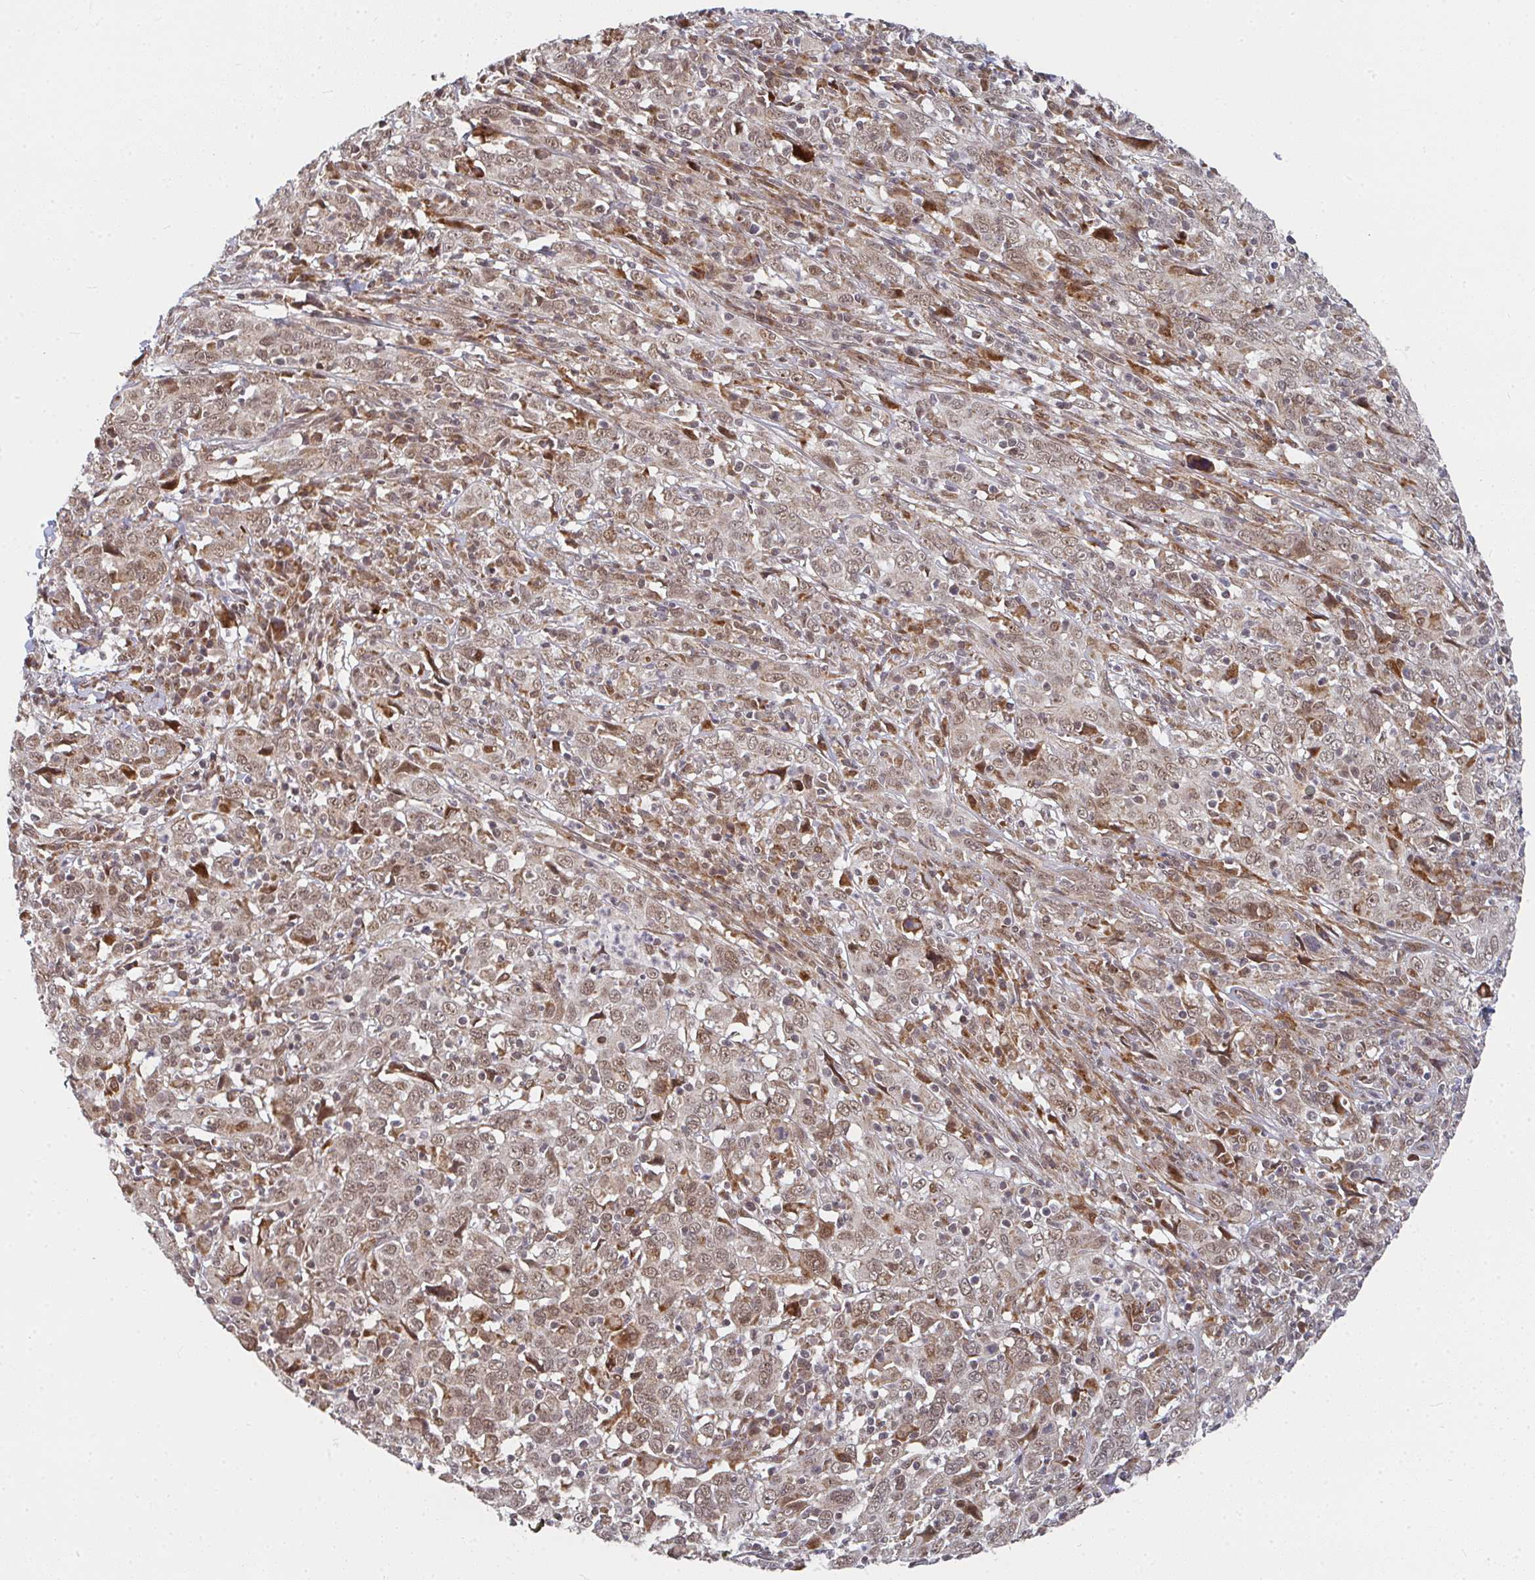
{"staining": {"intensity": "moderate", "quantity": ">75%", "location": "cytoplasmic/membranous,nuclear"}, "tissue": "cervical cancer", "cell_type": "Tumor cells", "image_type": "cancer", "snomed": [{"axis": "morphology", "description": "Squamous cell carcinoma, NOS"}, {"axis": "topography", "description": "Cervix"}], "caption": "Immunohistochemistry (IHC) histopathology image of neoplastic tissue: human cervical squamous cell carcinoma stained using immunohistochemistry exhibits medium levels of moderate protein expression localized specifically in the cytoplasmic/membranous and nuclear of tumor cells, appearing as a cytoplasmic/membranous and nuclear brown color.", "gene": "RBBP5", "patient": {"sex": "female", "age": 46}}